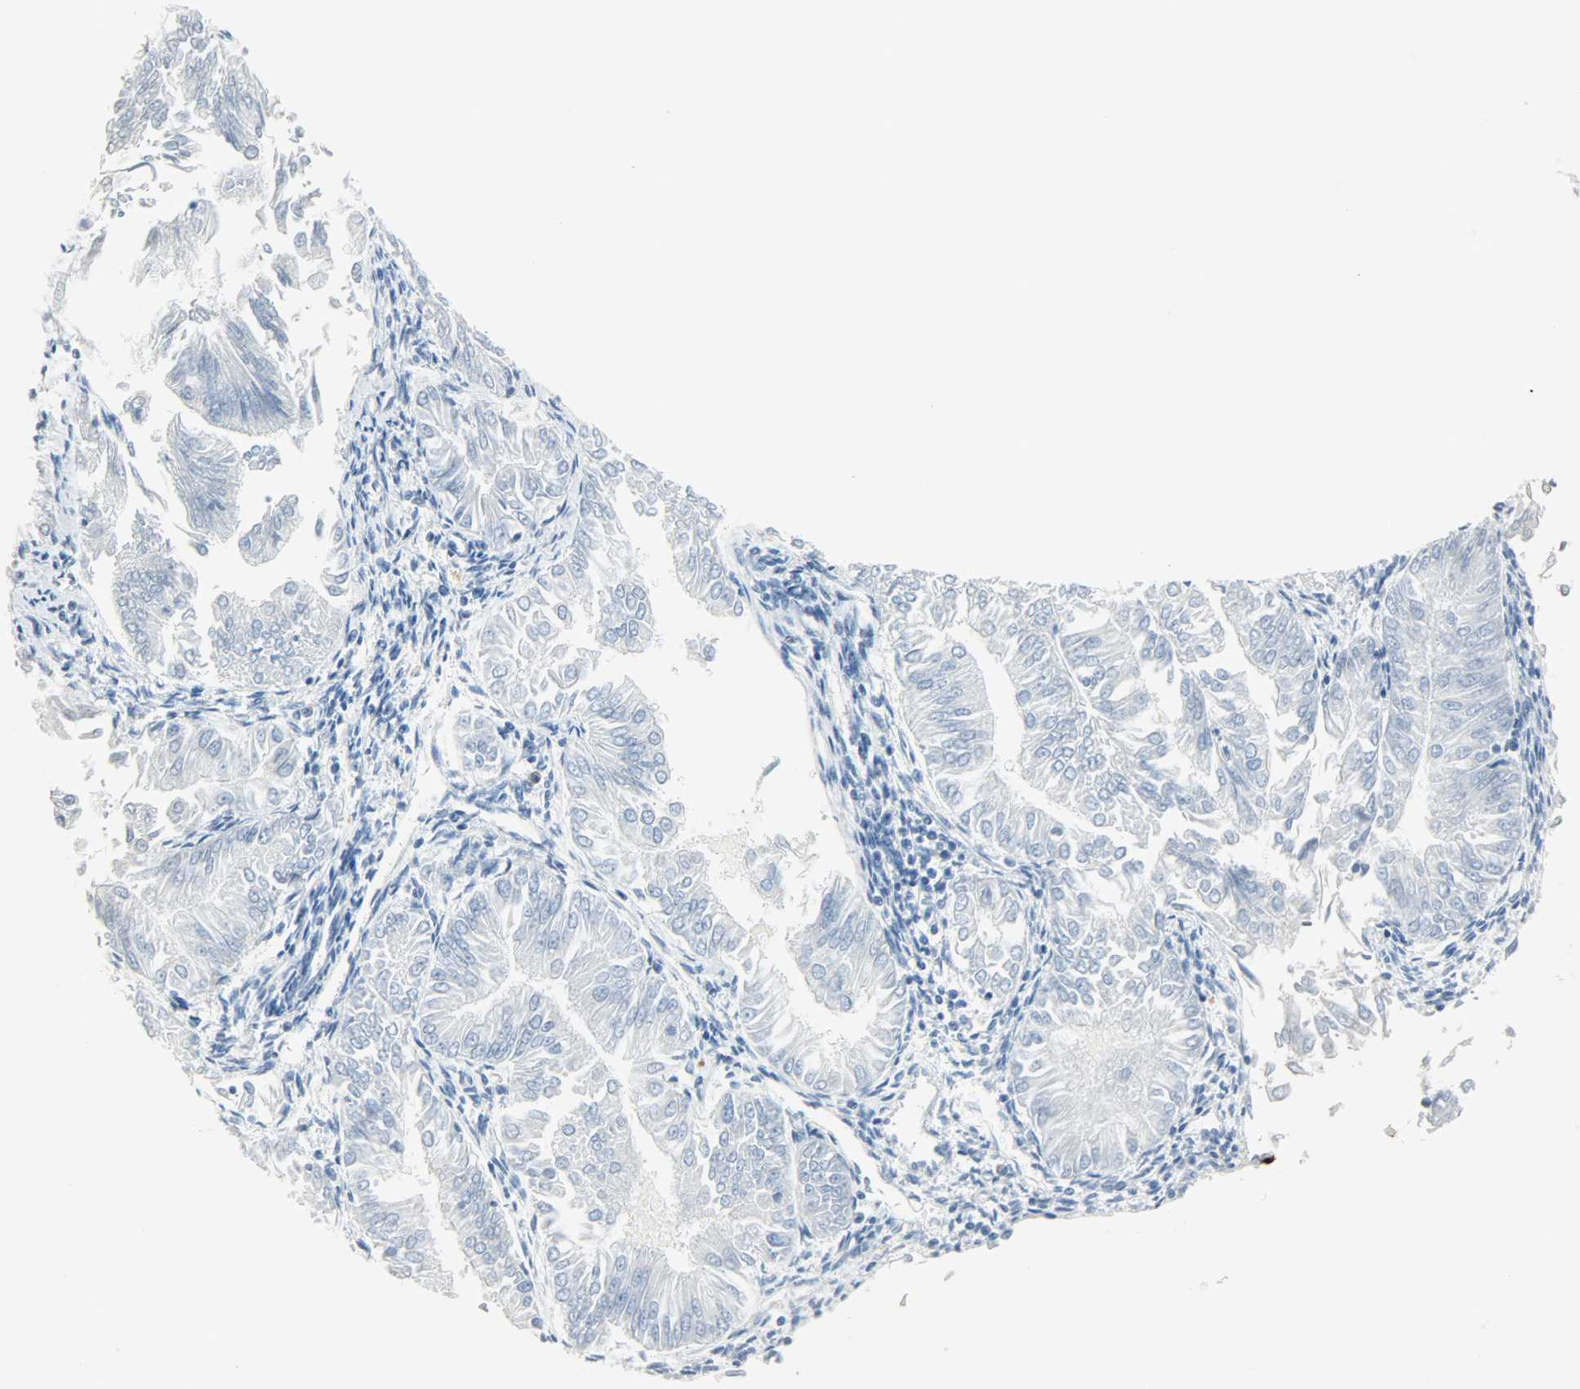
{"staining": {"intensity": "negative", "quantity": "none", "location": "none"}, "tissue": "endometrial cancer", "cell_type": "Tumor cells", "image_type": "cancer", "snomed": [{"axis": "morphology", "description": "Adenocarcinoma, NOS"}, {"axis": "topography", "description": "Endometrium"}], "caption": "IHC micrograph of neoplastic tissue: adenocarcinoma (endometrial) stained with DAB (3,3'-diaminobenzidine) demonstrates no significant protein staining in tumor cells.", "gene": "PTPN6", "patient": {"sex": "female", "age": 53}}